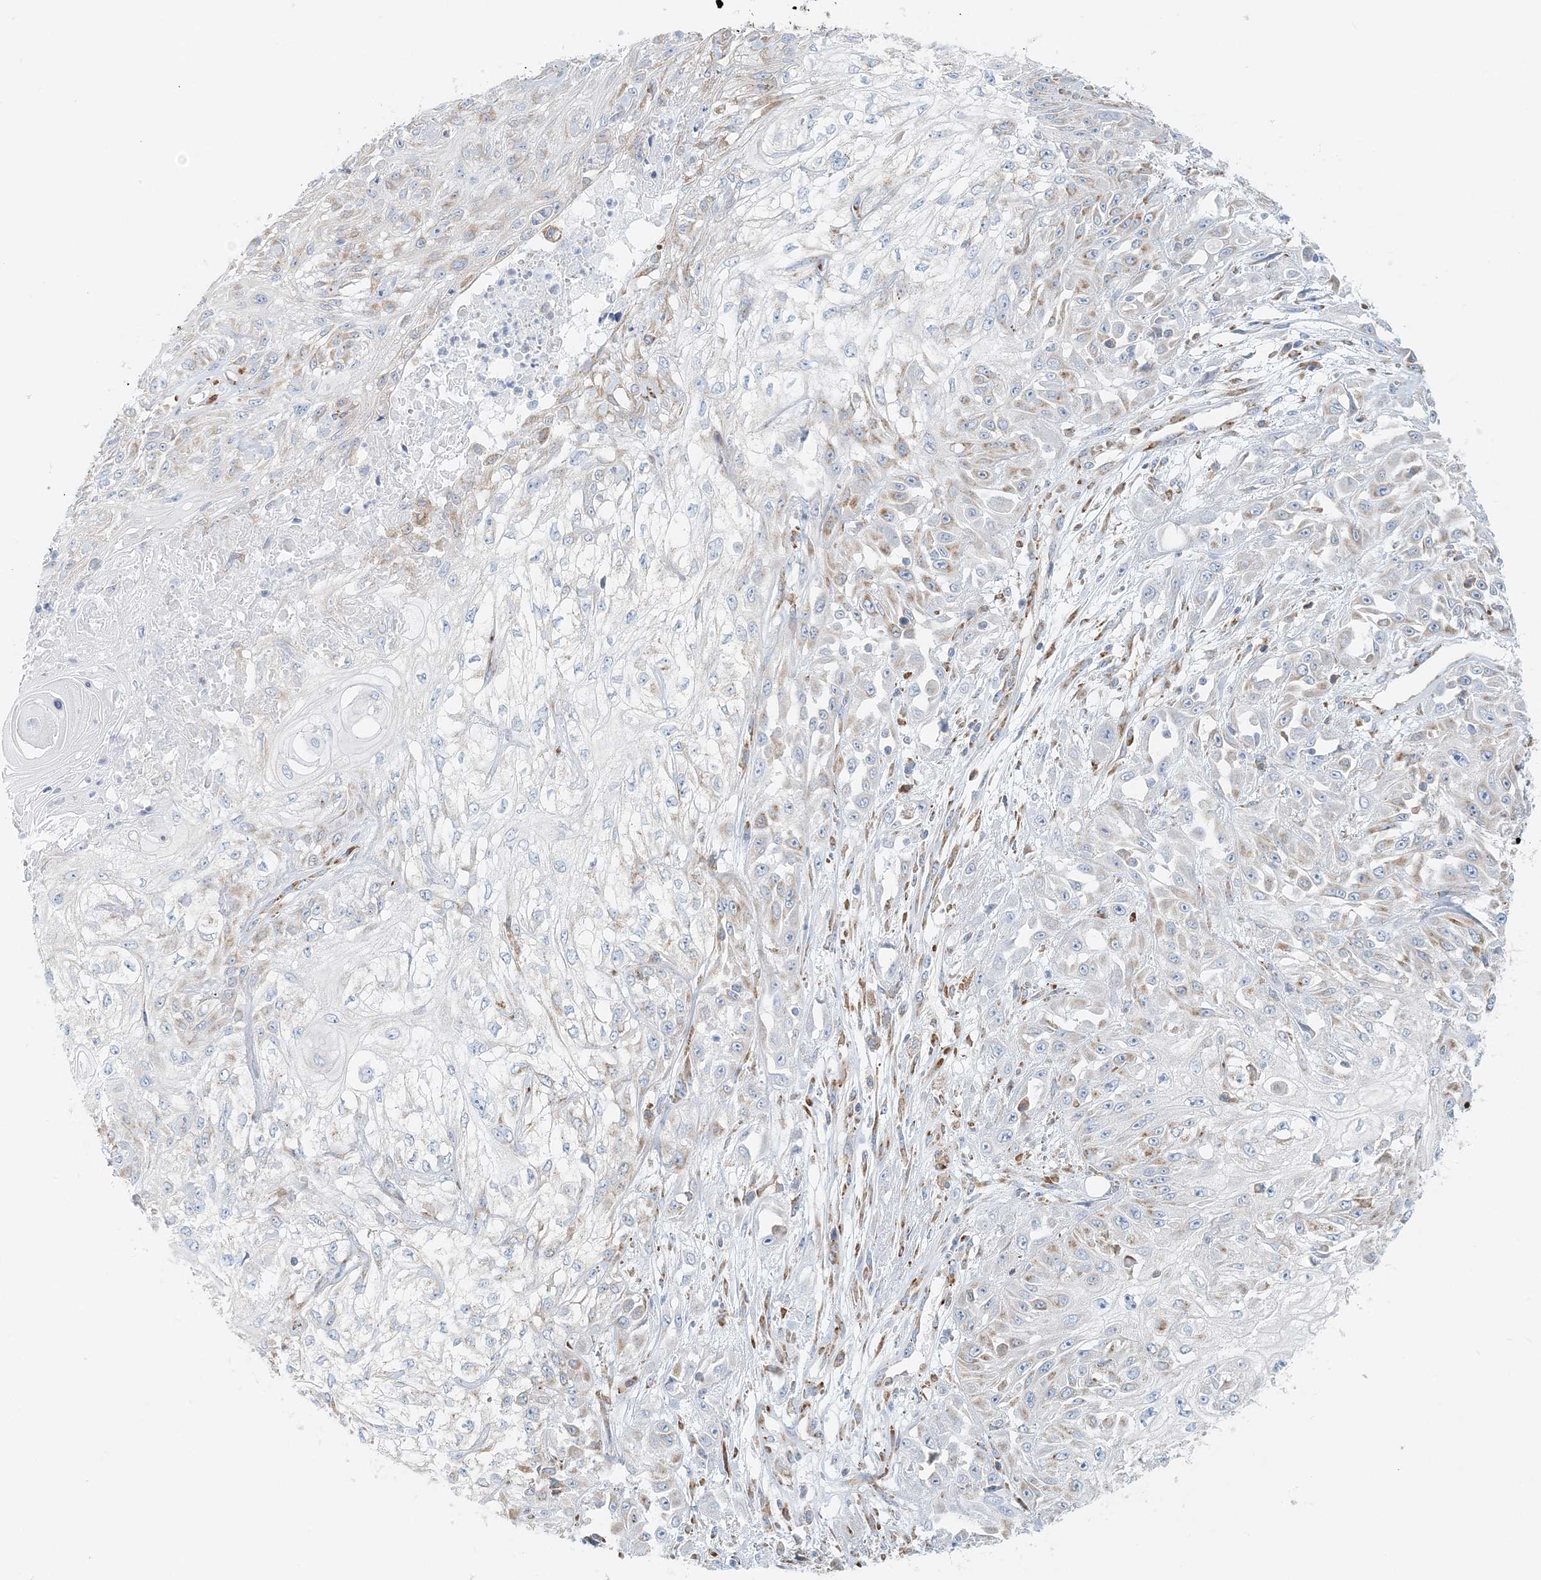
{"staining": {"intensity": "moderate", "quantity": "<25%", "location": "cytoplasmic/membranous"}, "tissue": "skin cancer", "cell_type": "Tumor cells", "image_type": "cancer", "snomed": [{"axis": "morphology", "description": "Squamous cell carcinoma, NOS"}, {"axis": "morphology", "description": "Squamous cell carcinoma, metastatic, NOS"}, {"axis": "topography", "description": "Skin"}, {"axis": "topography", "description": "Lymph node"}], "caption": "Brown immunohistochemical staining in human squamous cell carcinoma (skin) exhibits moderate cytoplasmic/membranous positivity in about <25% of tumor cells.", "gene": "STK11IP", "patient": {"sex": "male", "age": 75}}